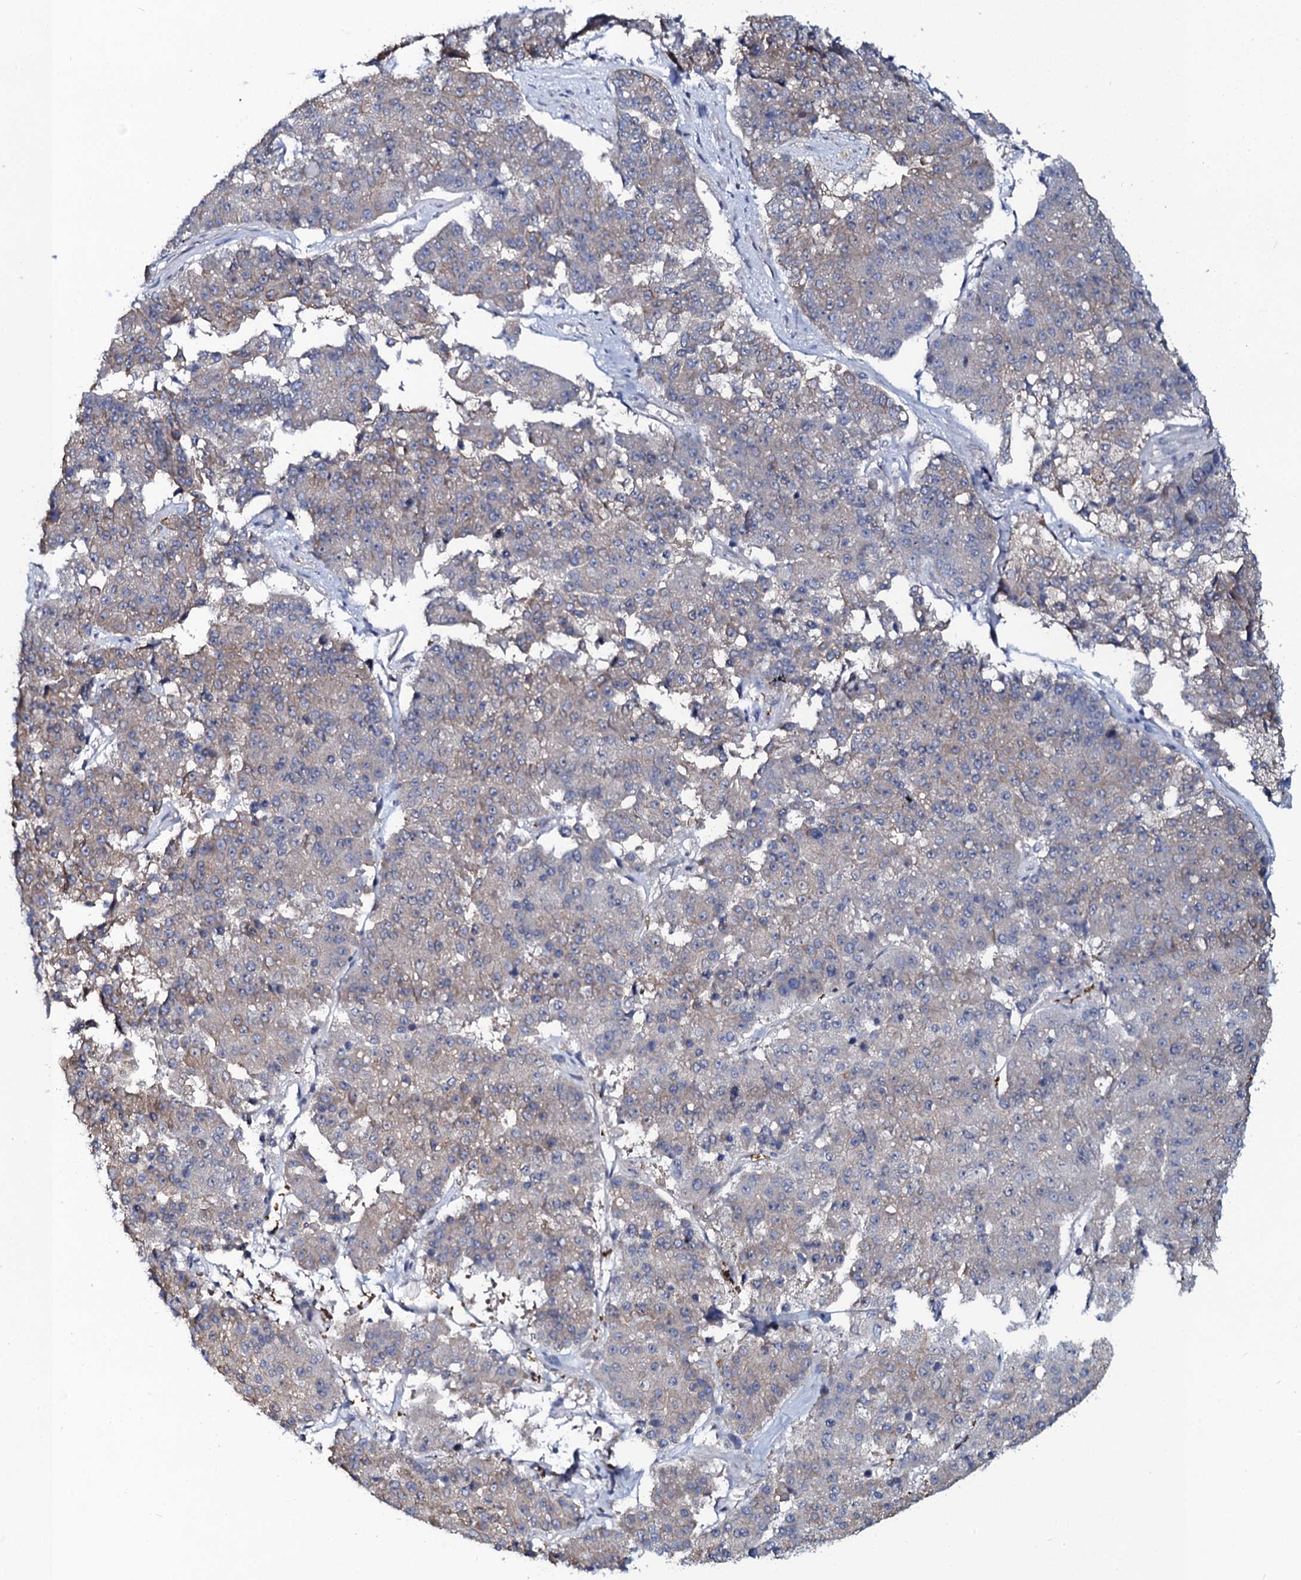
{"staining": {"intensity": "weak", "quantity": "25%-75%", "location": "cytoplasmic/membranous"}, "tissue": "pancreatic cancer", "cell_type": "Tumor cells", "image_type": "cancer", "snomed": [{"axis": "morphology", "description": "Adenocarcinoma, NOS"}, {"axis": "topography", "description": "Pancreas"}], "caption": "A low amount of weak cytoplasmic/membranous staining is identified in about 25%-75% of tumor cells in adenocarcinoma (pancreatic) tissue. (Stains: DAB in brown, nuclei in blue, Microscopy: brightfield microscopy at high magnification).", "gene": "C10orf88", "patient": {"sex": "male", "age": 50}}